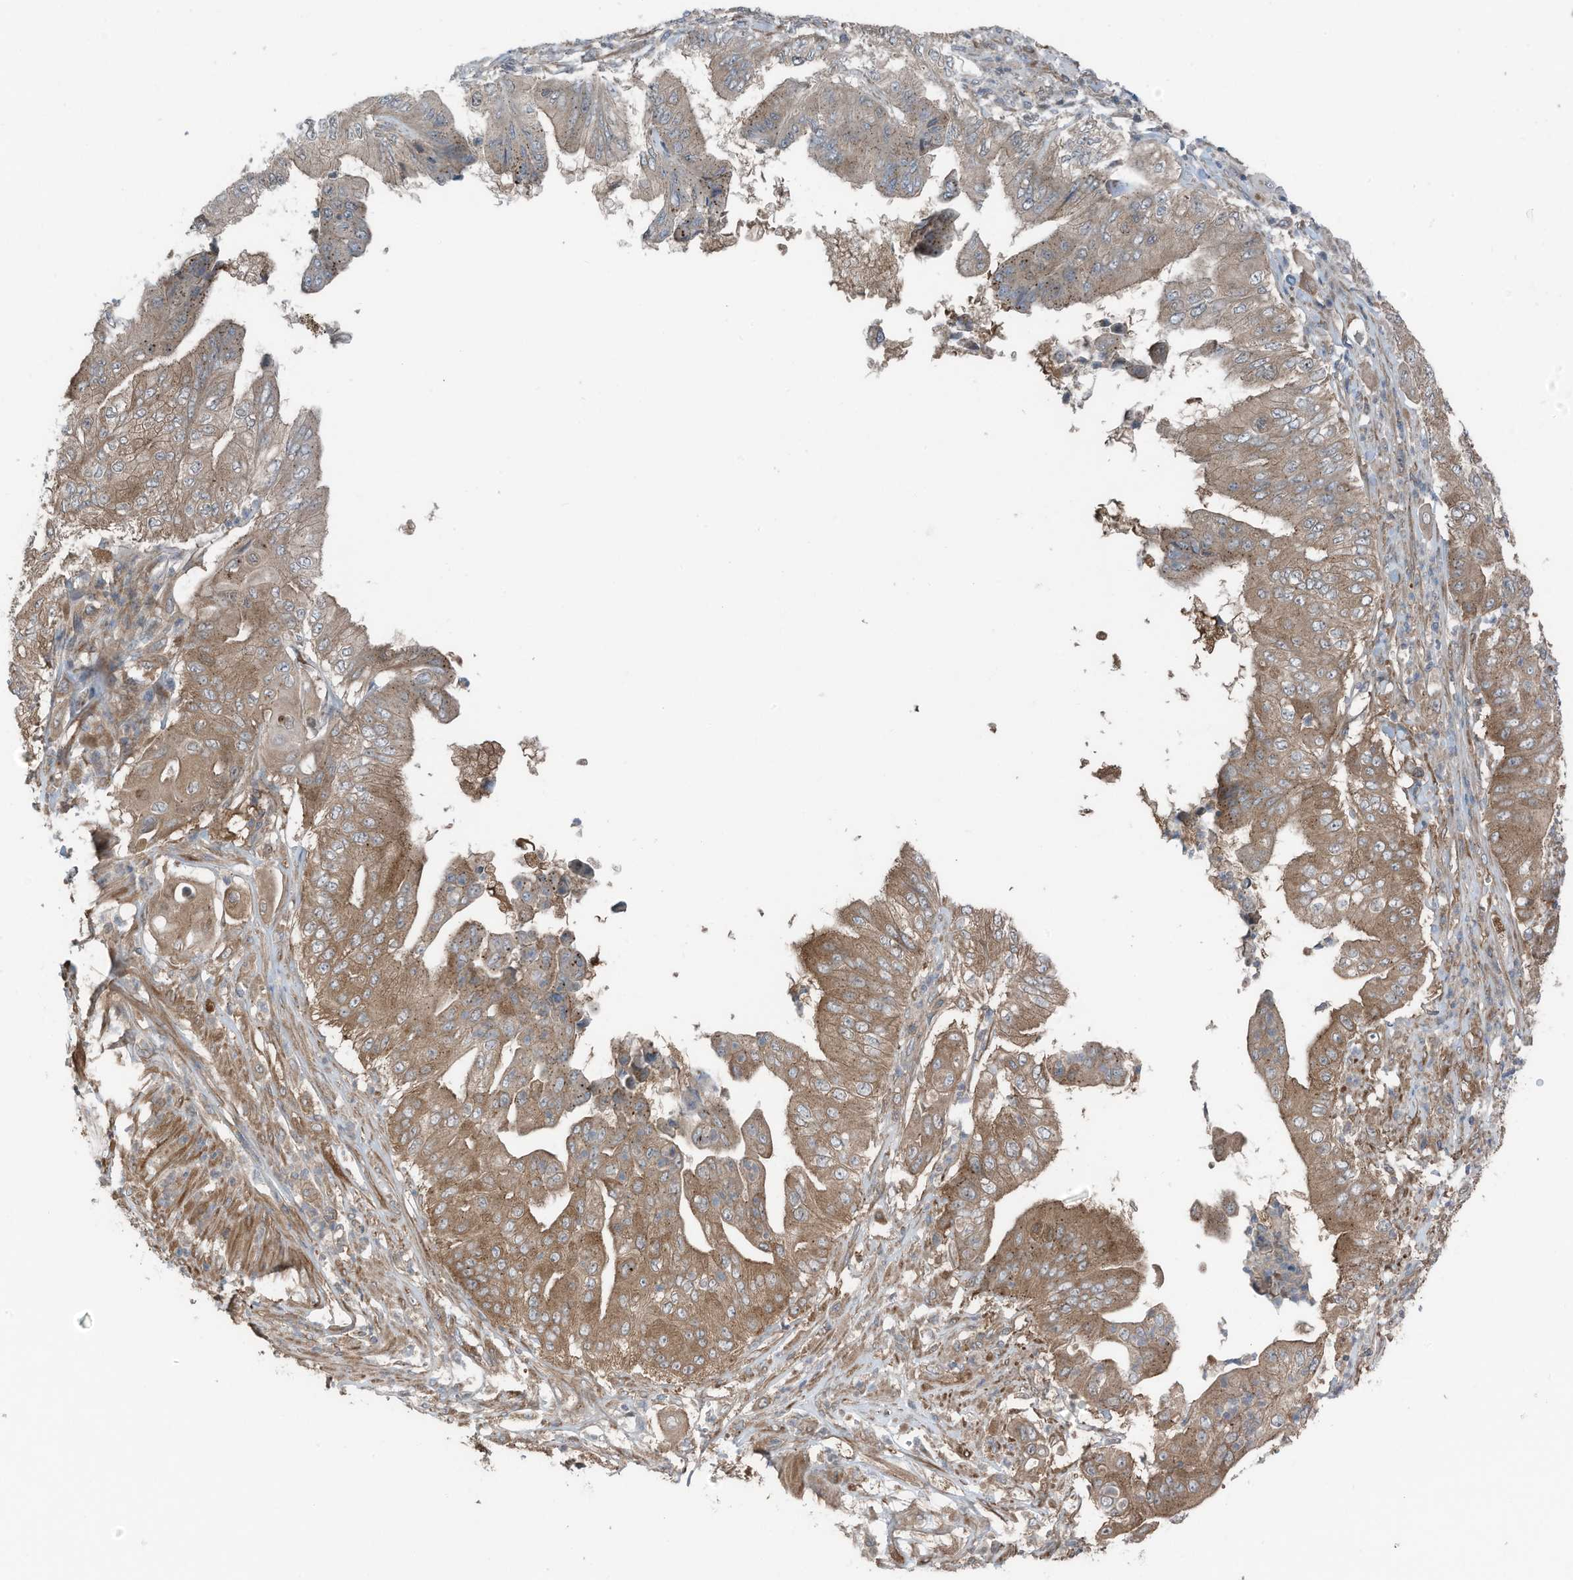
{"staining": {"intensity": "moderate", "quantity": "25%-75%", "location": "cytoplasmic/membranous"}, "tissue": "pancreatic cancer", "cell_type": "Tumor cells", "image_type": "cancer", "snomed": [{"axis": "morphology", "description": "Adenocarcinoma, NOS"}, {"axis": "topography", "description": "Pancreas"}], "caption": "Immunohistochemical staining of pancreatic adenocarcinoma displays moderate cytoplasmic/membranous protein expression in about 25%-75% of tumor cells.", "gene": "TXNDC9", "patient": {"sex": "female", "age": 77}}